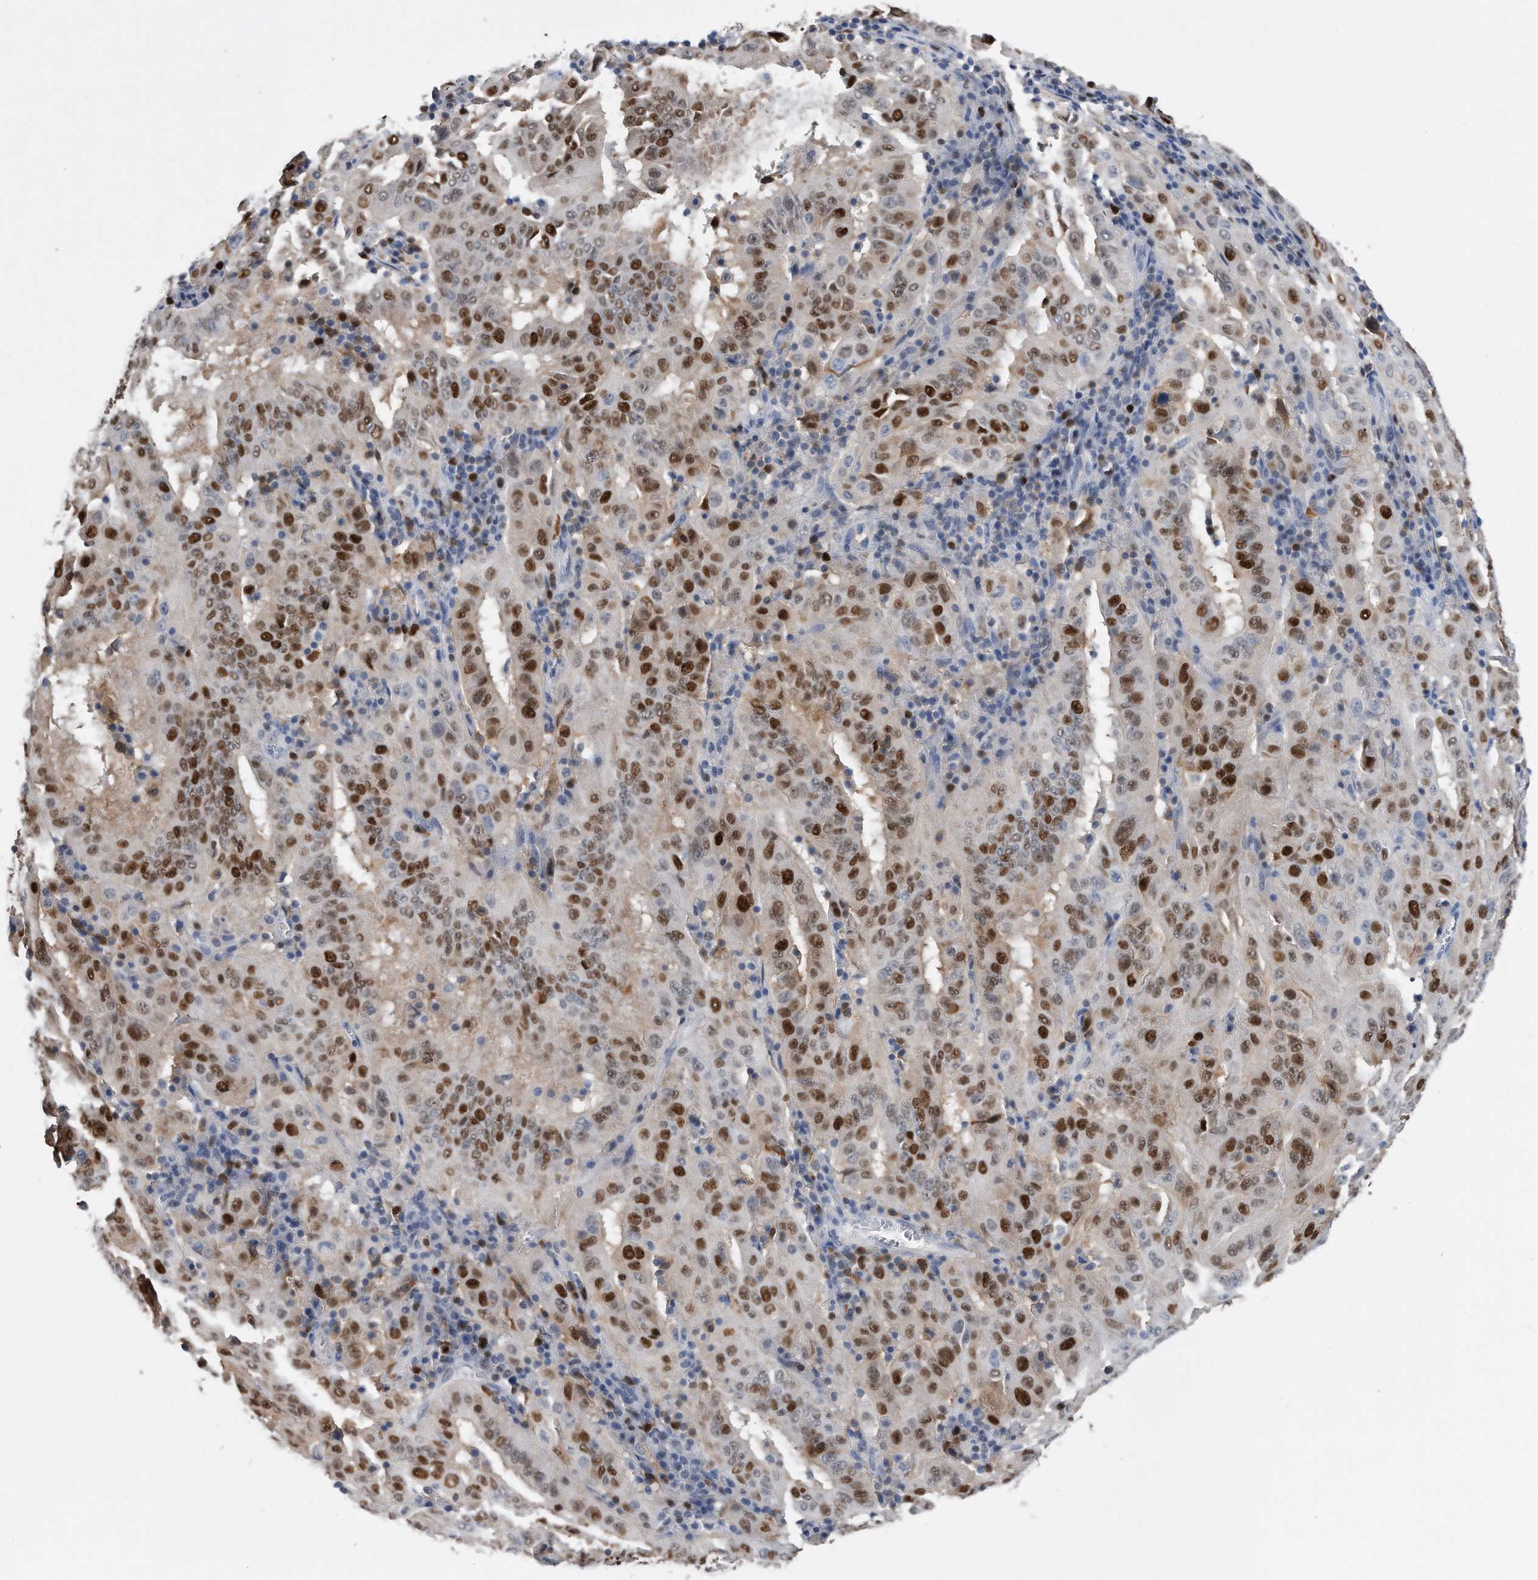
{"staining": {"intensity": "strong", "quantity": ">75%", "location": "nuclear"}, "tissue": "pancreatic cancer", "cell_type": "Tumor cells", "image_type": "cancer", "snomed": [{"axis": "morphology", "description": "Adenocarcinoma, NOS"}, {"axis": "topography", "description": "Pancreas"}], "caption": "Tumor cells show strong nuclear expression in approximately >75% of cells in pancreatic adenocarcinoma.", "gene": "PCNA", "patient": {"sex": "male", "age": 63}}